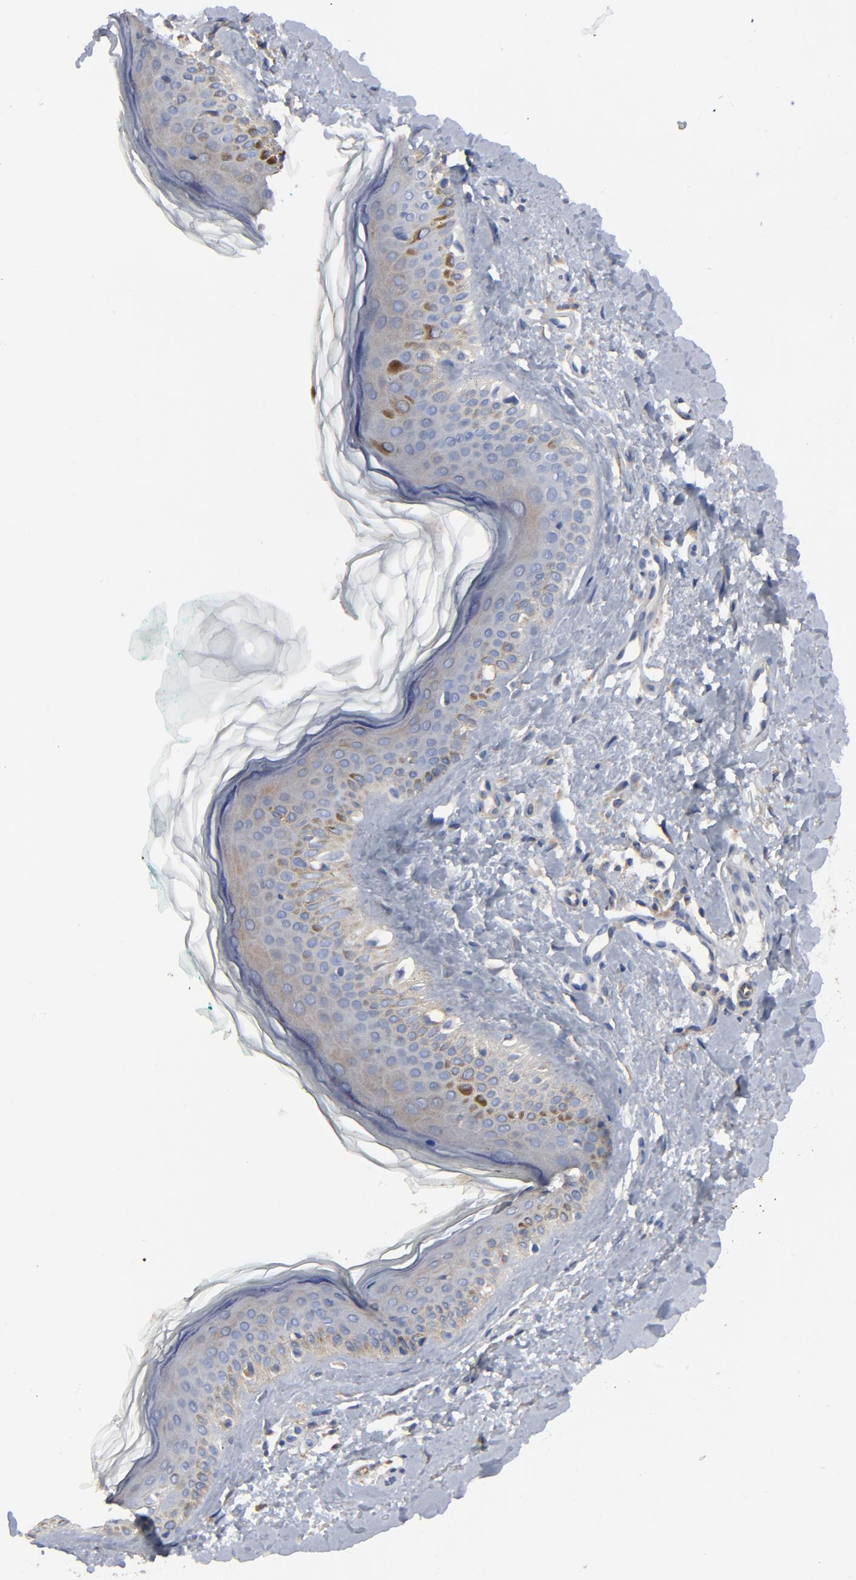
{"staining": {"intensity": "weak", "quantity": "25%-75%", "location": "cytoplasmic/membranous"}, "tissue": "skin", "cell_type": "Fibroblasts", "image_type": "normal", "snomed": [{"axis": "morphology", "description": "Normal tissue, NOS"}, {"axis": "topography", "description": "Skin"}], "caption": "Immunohistochemical staining of benign human skin shows weak cytoplasmic/membranous protein staining in about 25%-75% of fibroblasts.", "gene": "DYNLT3", "patient": {"sex": "male", "age": 71}}